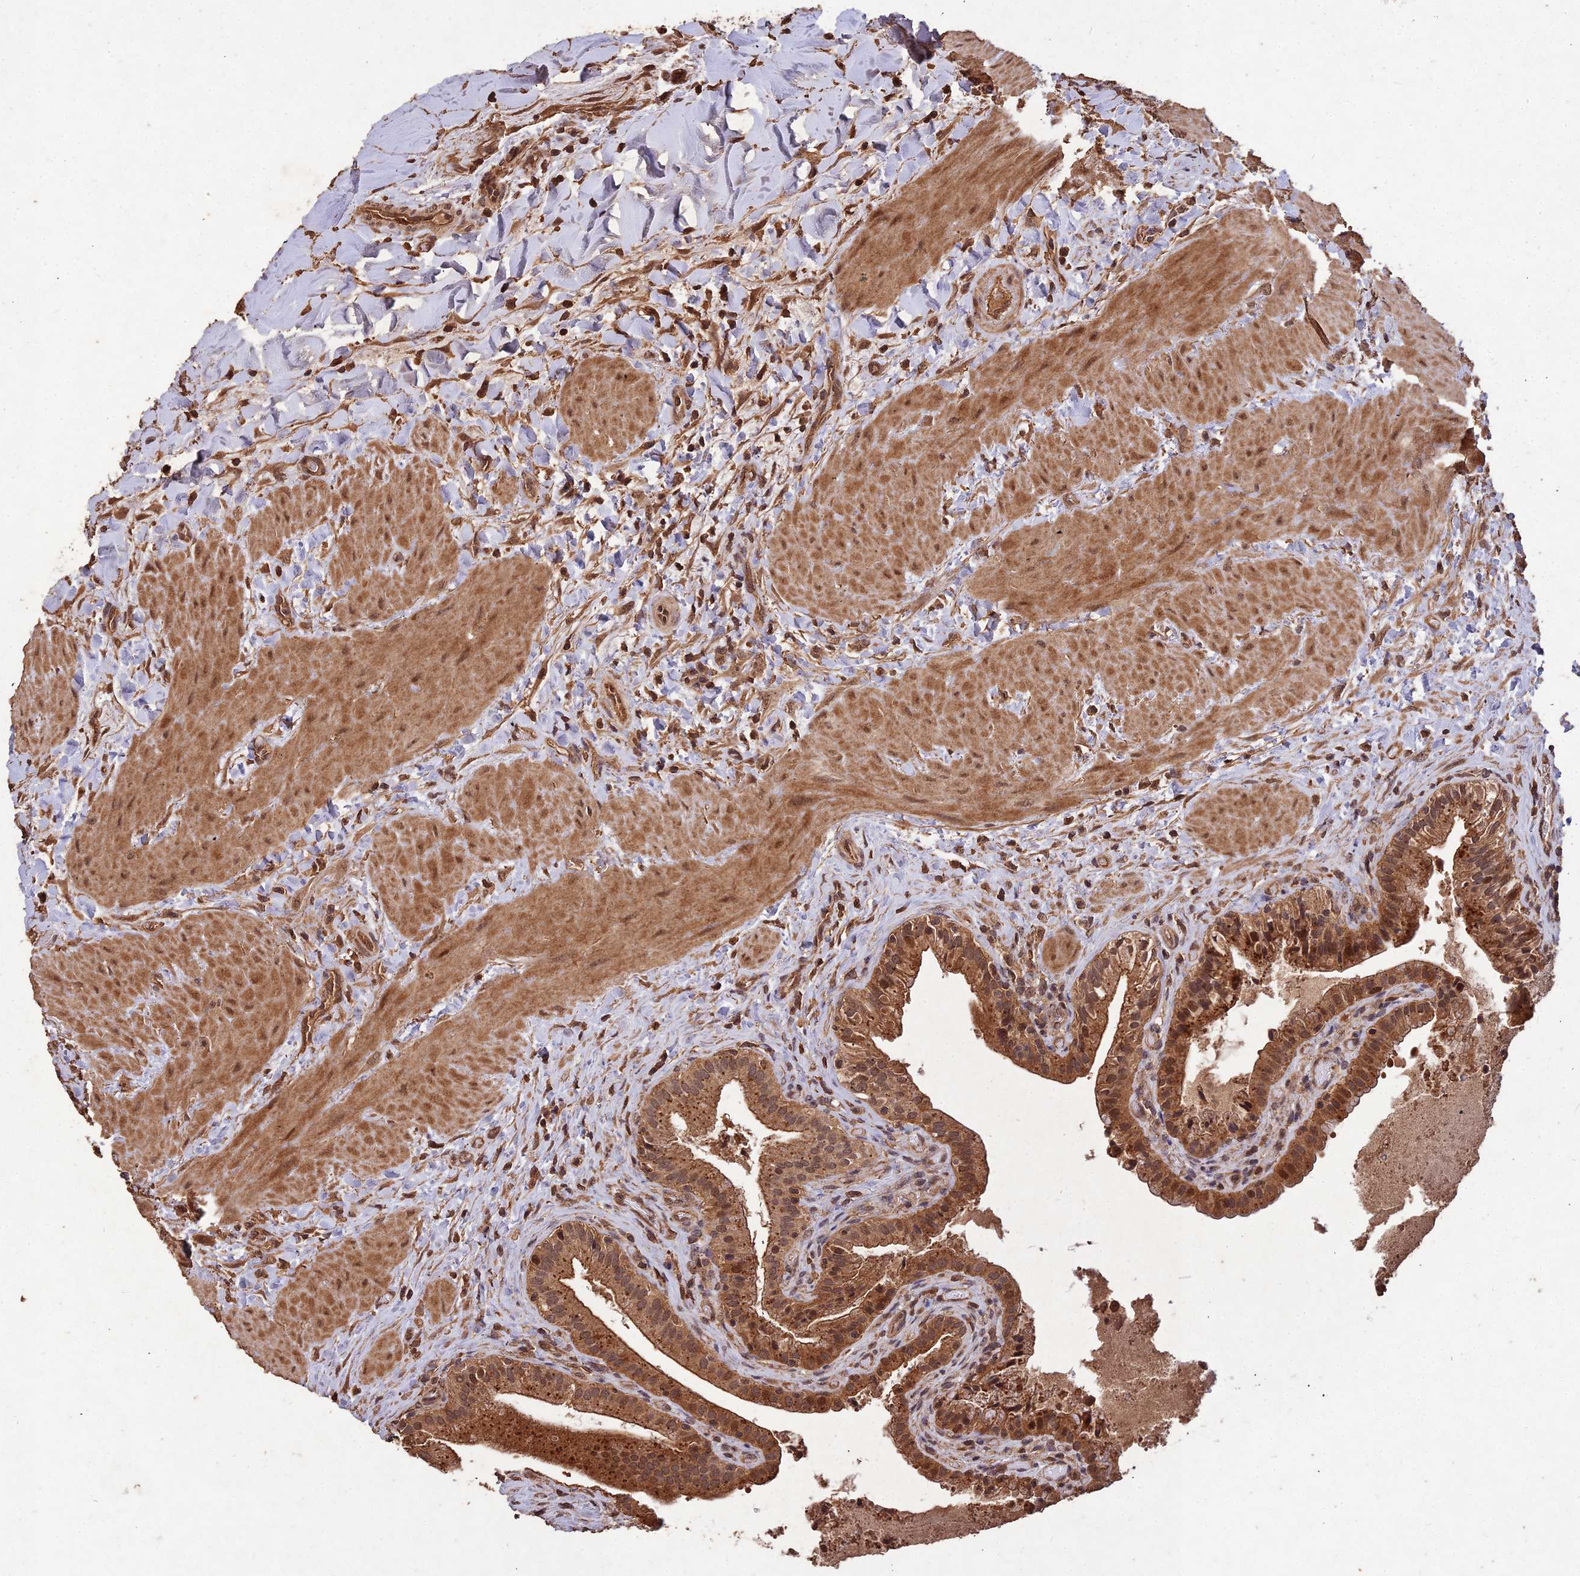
{"staining": {"intensity": "strong", "quantity": ">75%", "location": "cytoplasmic/membranous,nuclear"}, "tissue": "gallbladder", "cell_type": "Glandular cells", "image_type": "normal", "snomed": [{"axis": "morphology", "description": "Normal tissue, NOS"}, {"axis": "topography", "description": "Gallbladder"}], "caption": "A high amount of strong cytoplasmic/membranous,nuclear expression is present in about >75% of glandular cells in benign gallbladder.", "gene": "SYMPK", "patient": {"sex": "male", "age": 24}}